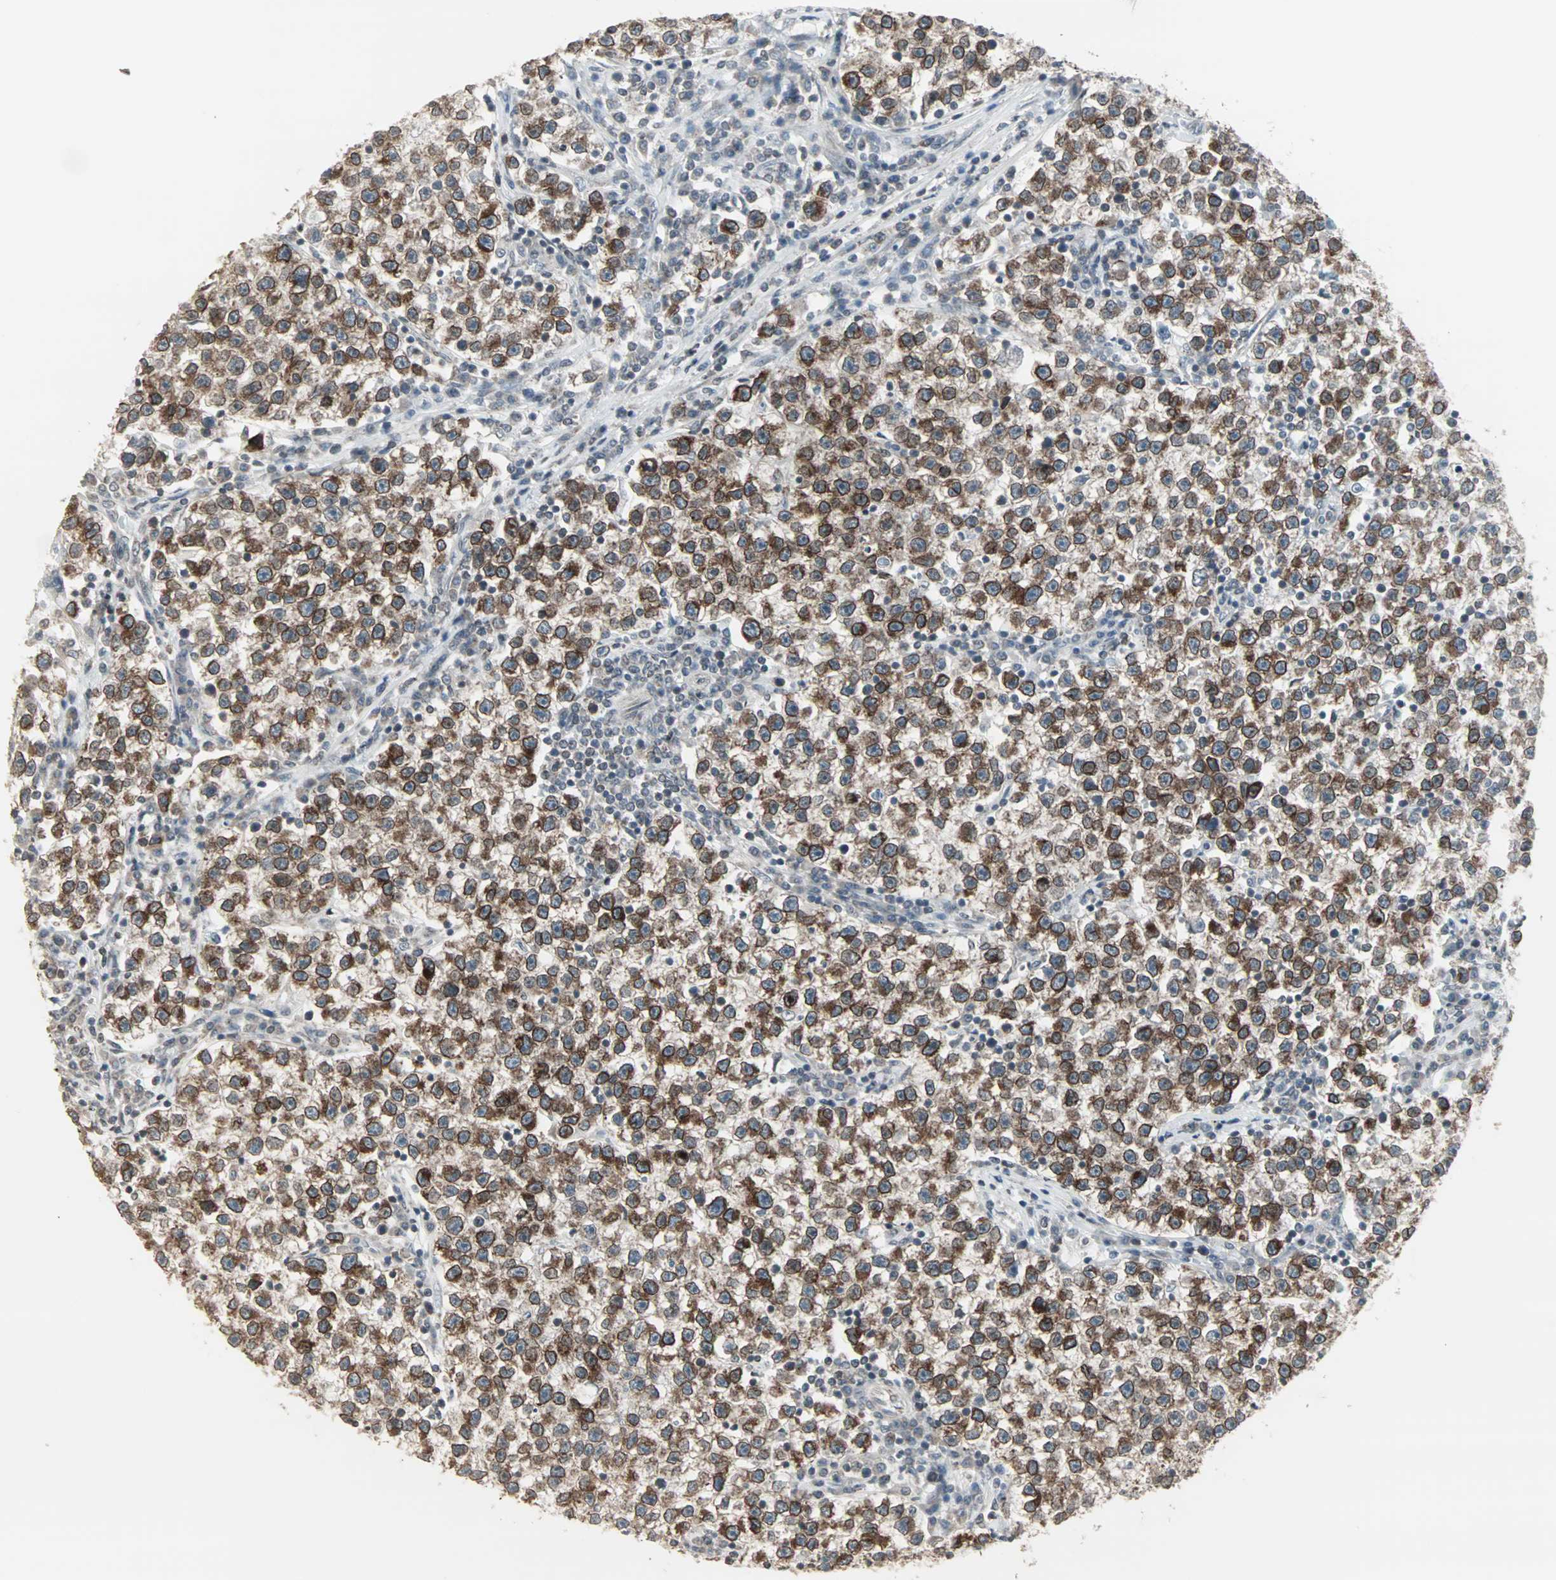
{"staining": {"intensity": "moderate", "quantity": ">75%", "location": "cytoplasmic/membranous,nuclear"}, "tissue": "testis cancer", "cell_type": "Tumor cells", "image_type": "cancer", "snomed": [{"axis": "morphology", "description": "Seminoma, NOS"}, {"axis": "topography", "description": "Testis"}], "caption": "Protein staining of seminoma (testis) tissue exhibits moderate cytoplasmic/membranous and nuclear positivity in about >75% of tumor cells.", "gene": "CBLC", "patient": {"sex": "male", "age": 22}}